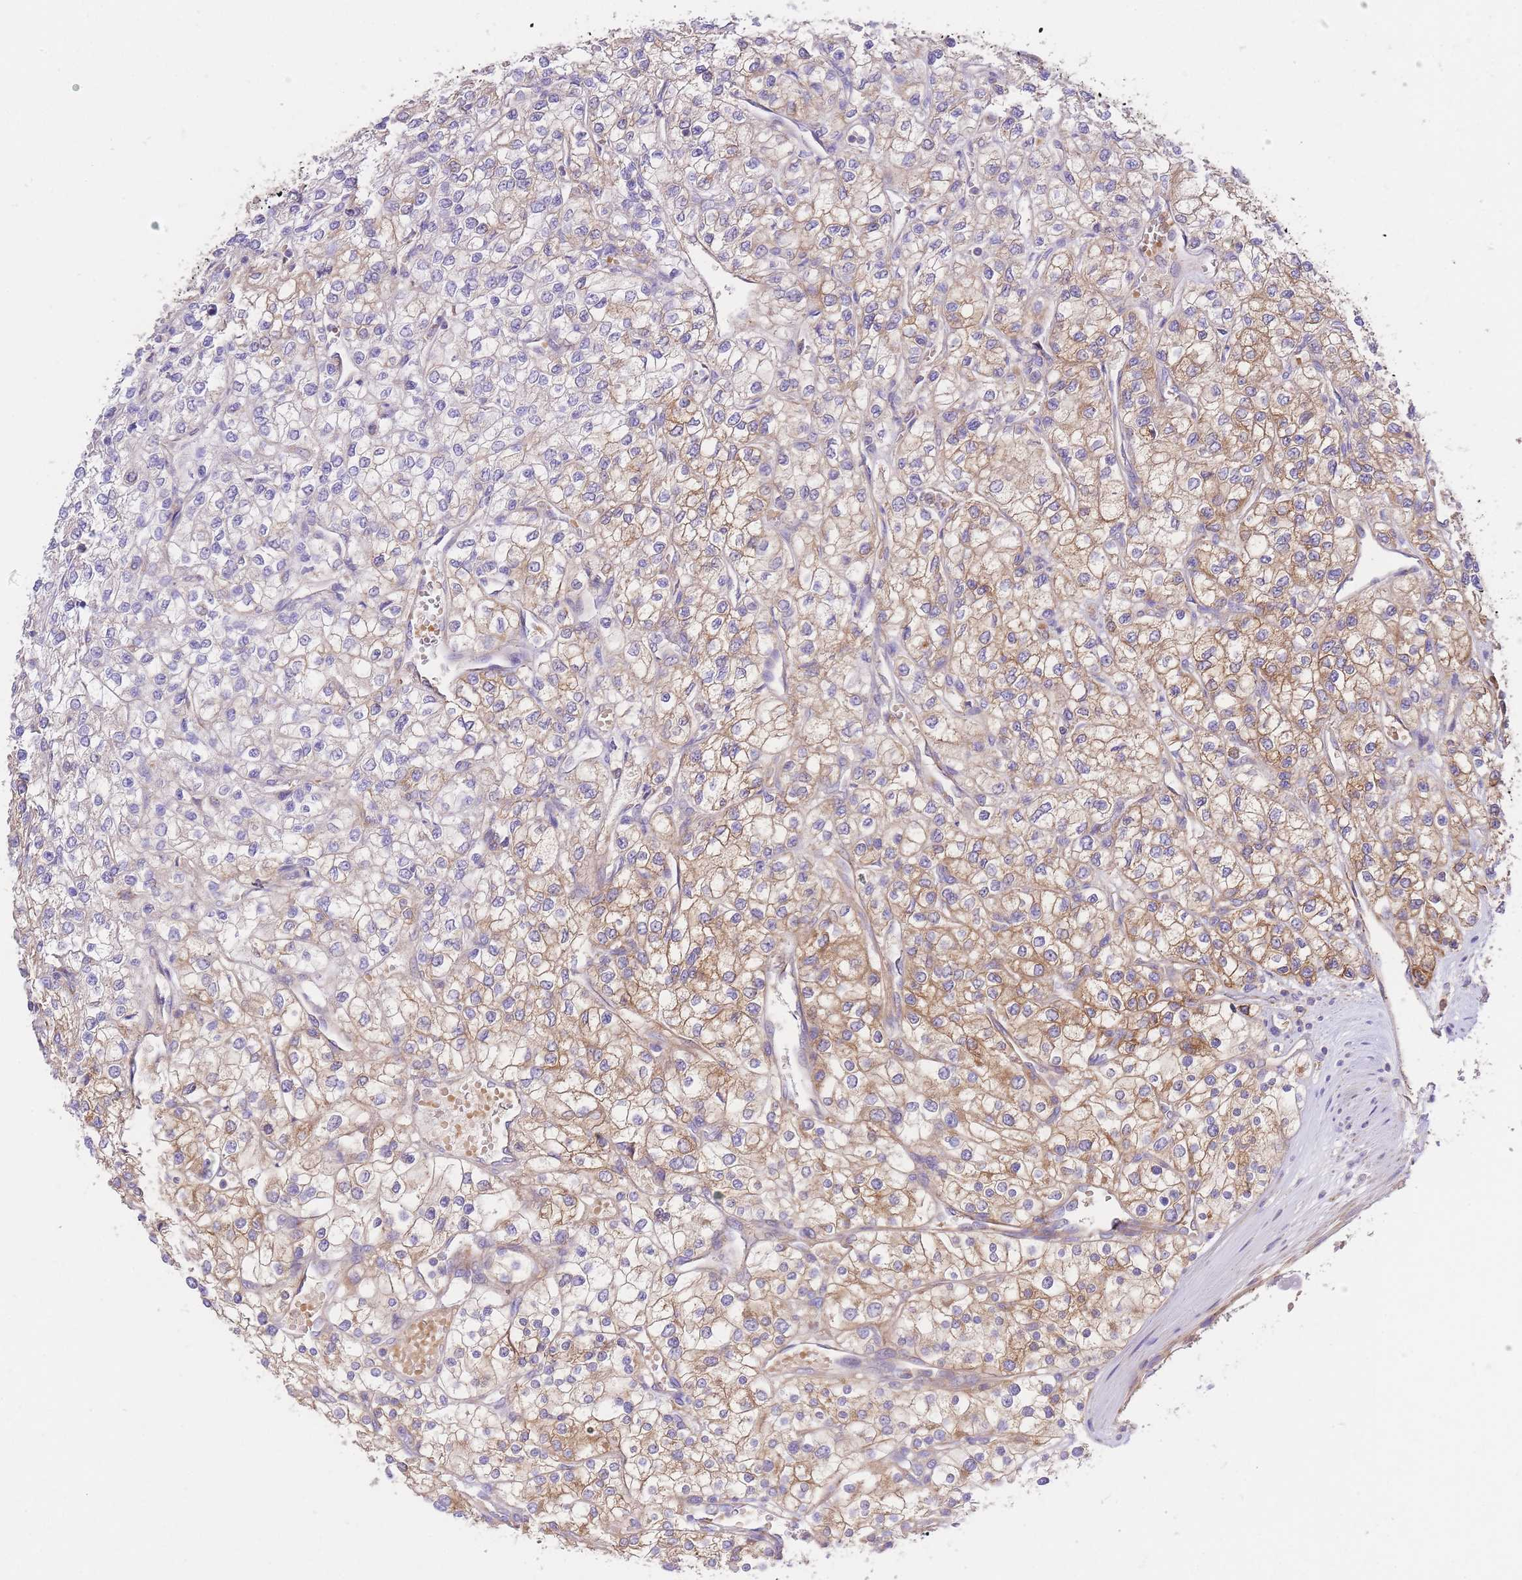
{"staining": {"intensity": "moderate", "quantity": ">75%", "location": "cytoplasmic/membranous"}, "tissue": "renal cancer", "cell_type": "Tumor cells", "image_type": "cancer", "snomed": [{"axis": "morphology", "description": "Adenocarcinoma, NOS"}, {"axis": "topography", "description": "Kidney"}], "caption": "Moderate cytoplasmic/membranous protein staining is appreciated in about >75% of tumor cells in adenocarcinoma (renal). Using DAB (3,3'-diaminobenzidine) (brown) and hematoxylin (blue) stains, captured at high magnification using brightfield microscopy.", "gene": "INSYN2B", "patient": {"sex": "male", "age": 80}}